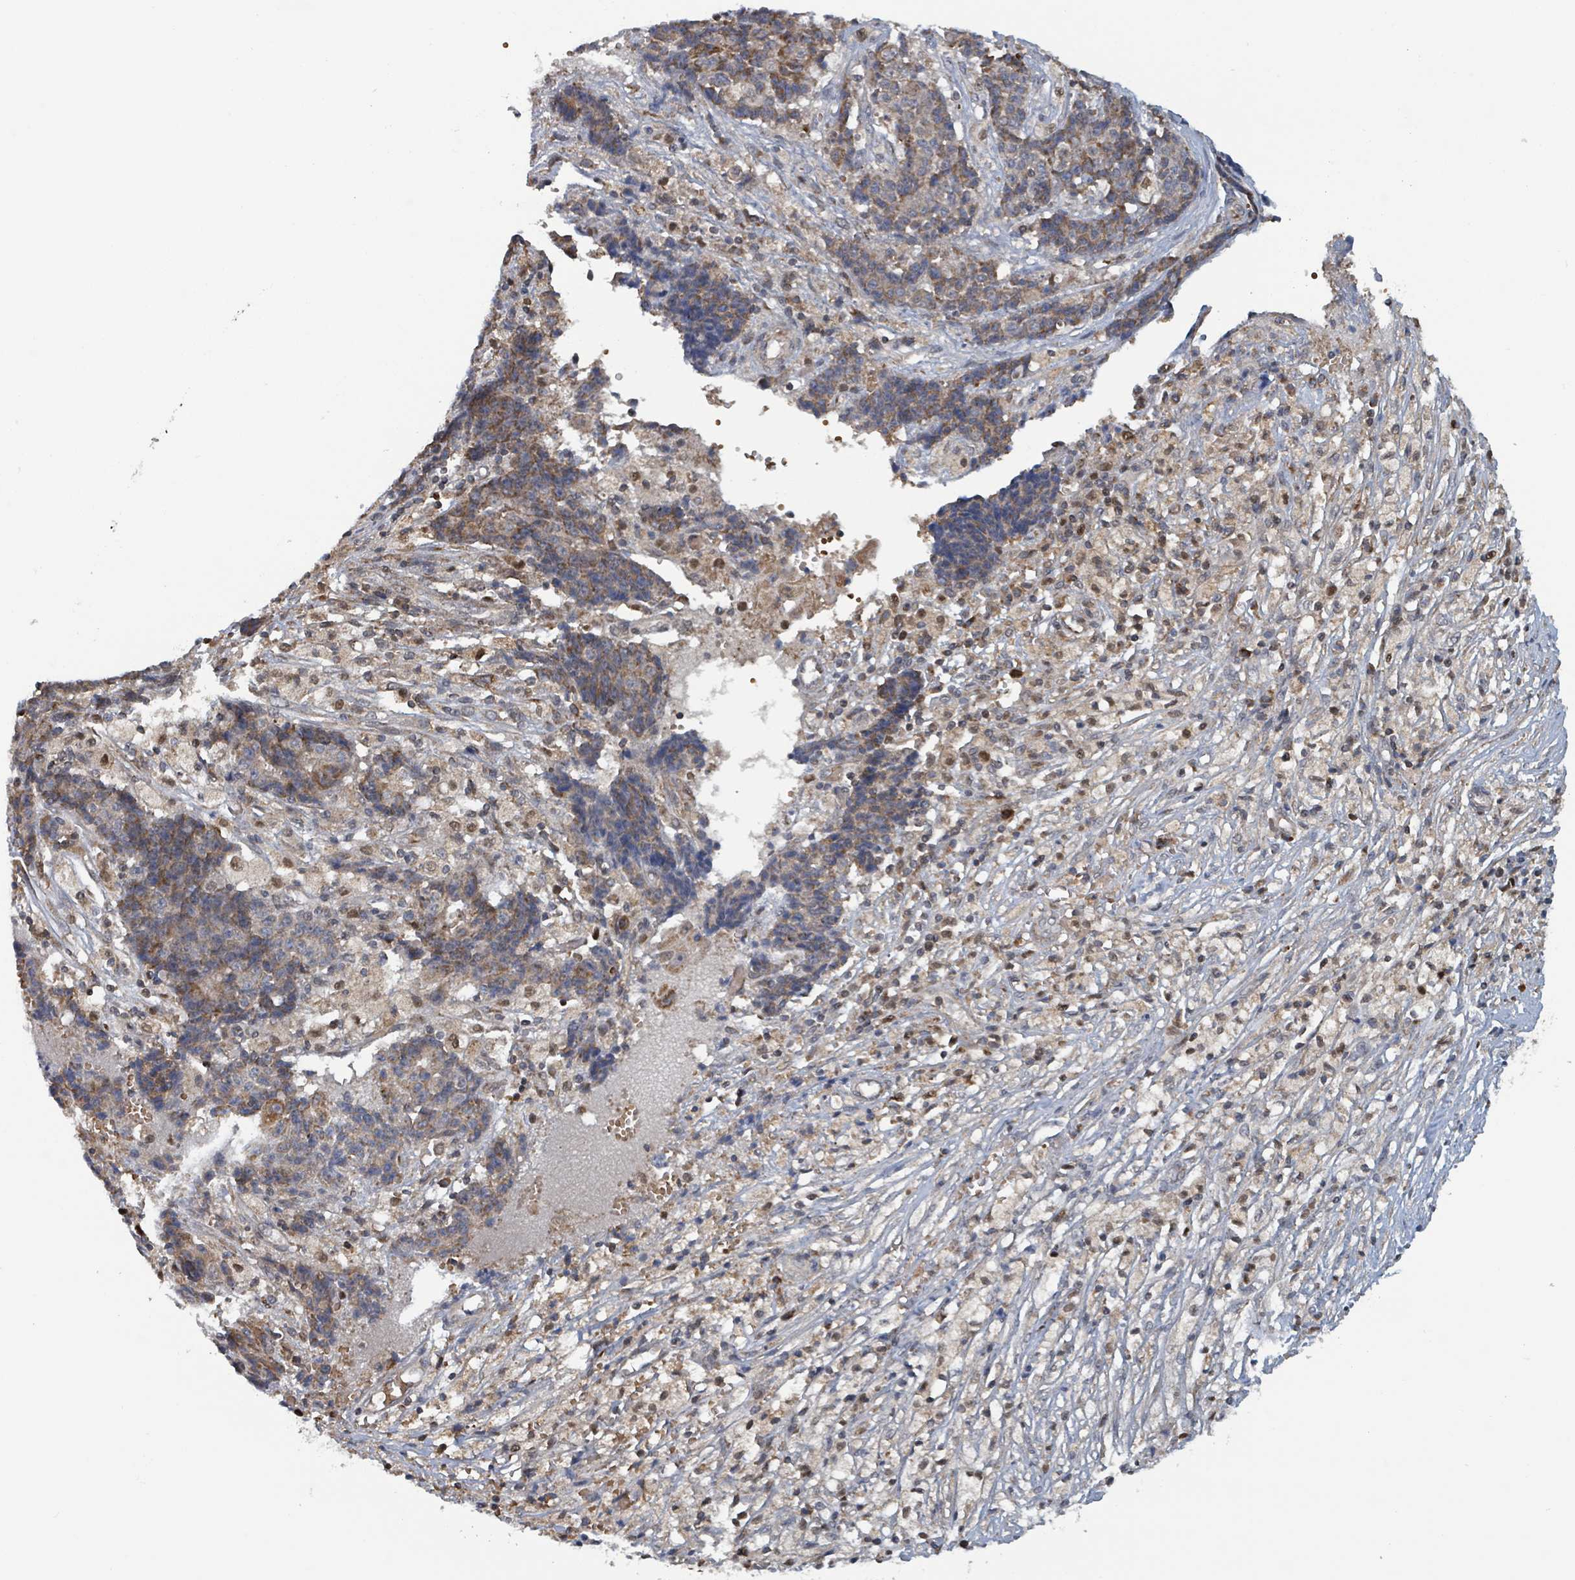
{"staining": {"intensity": "moderate", "quantity": "25%-75%", "location": "cytoplasmic/membranous"}, "tissue": "ovarian cancer", "cell_type": "Tumor cells", "image_type": "cancer", "snomed": [{"axis": "morphology", "description": "Carcinoma, endometroid"}, {"axis": "topography", "description": "Ovary"}], "caption": "Protein expression by IHC exhibits moderate cytoplasmic/membranous positivity in approximately 25%-75% of tumor cells in ovarian cancer. Nuclei are stained in blue.", "gene": "HIVEP1", "patient": {"sex": "female", "age": 42}}